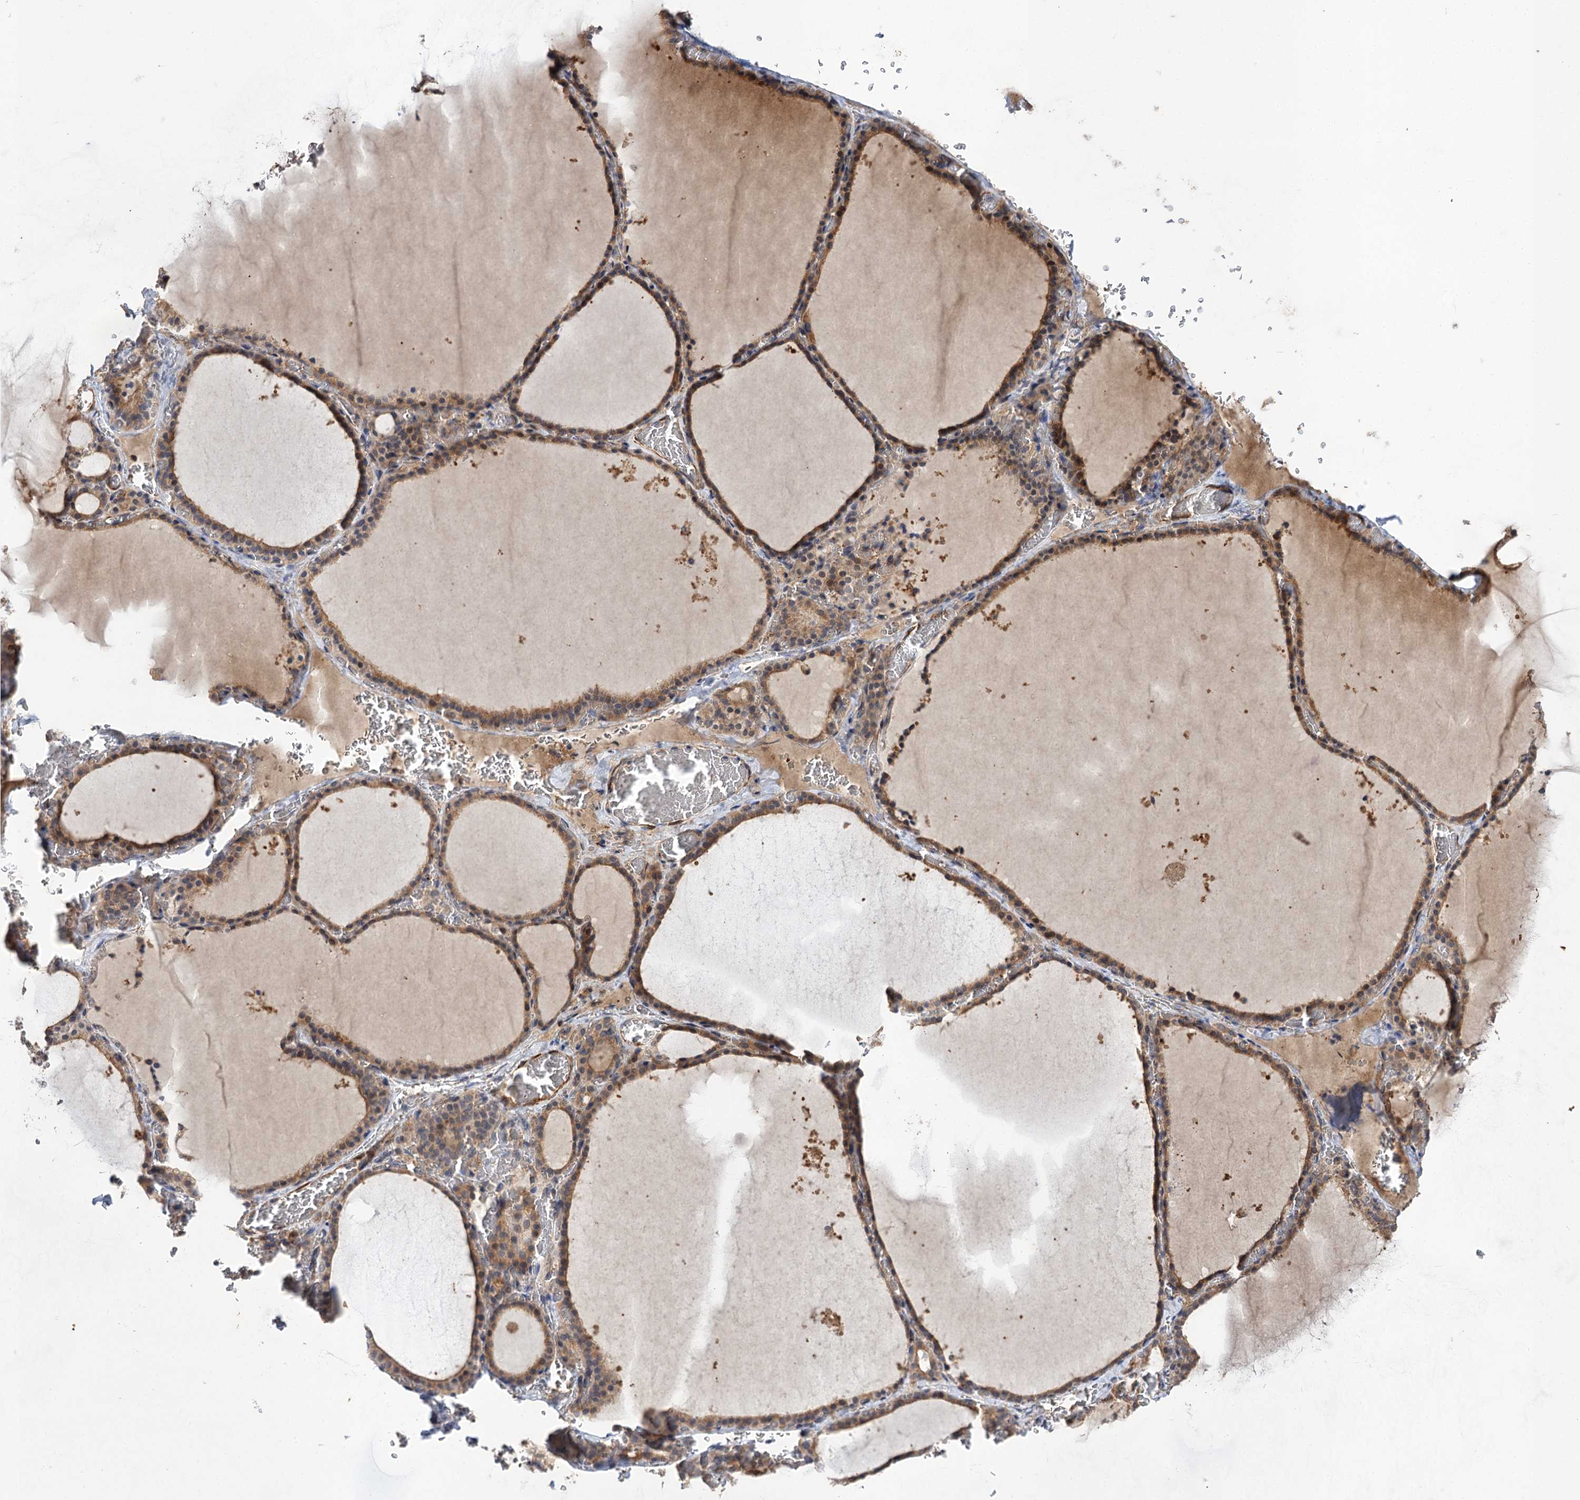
{"staining": {"intensity": "moderate", "quantity": ">75%", "location": "cytoplasmic/membranous"}, "tissue": "thyroid gland", "cell_type": "Glandular cells", "image_type": "normal", "snomed": [{"axis": "morphology", "description": "Normal tissue, NOS"}, {"axis": "topography", "description": "Thyroid gland"}], "caption": "Immunohistochemistry (IHC) image of normal thyroid gland stained for a protein (brown), which exhibits medium levels of moderate cytoplasmic/membranous positivity in approximately >75% of glandular cells.", "gene": "FBXW8", "patient": {"sex": "female", "age": 39}}